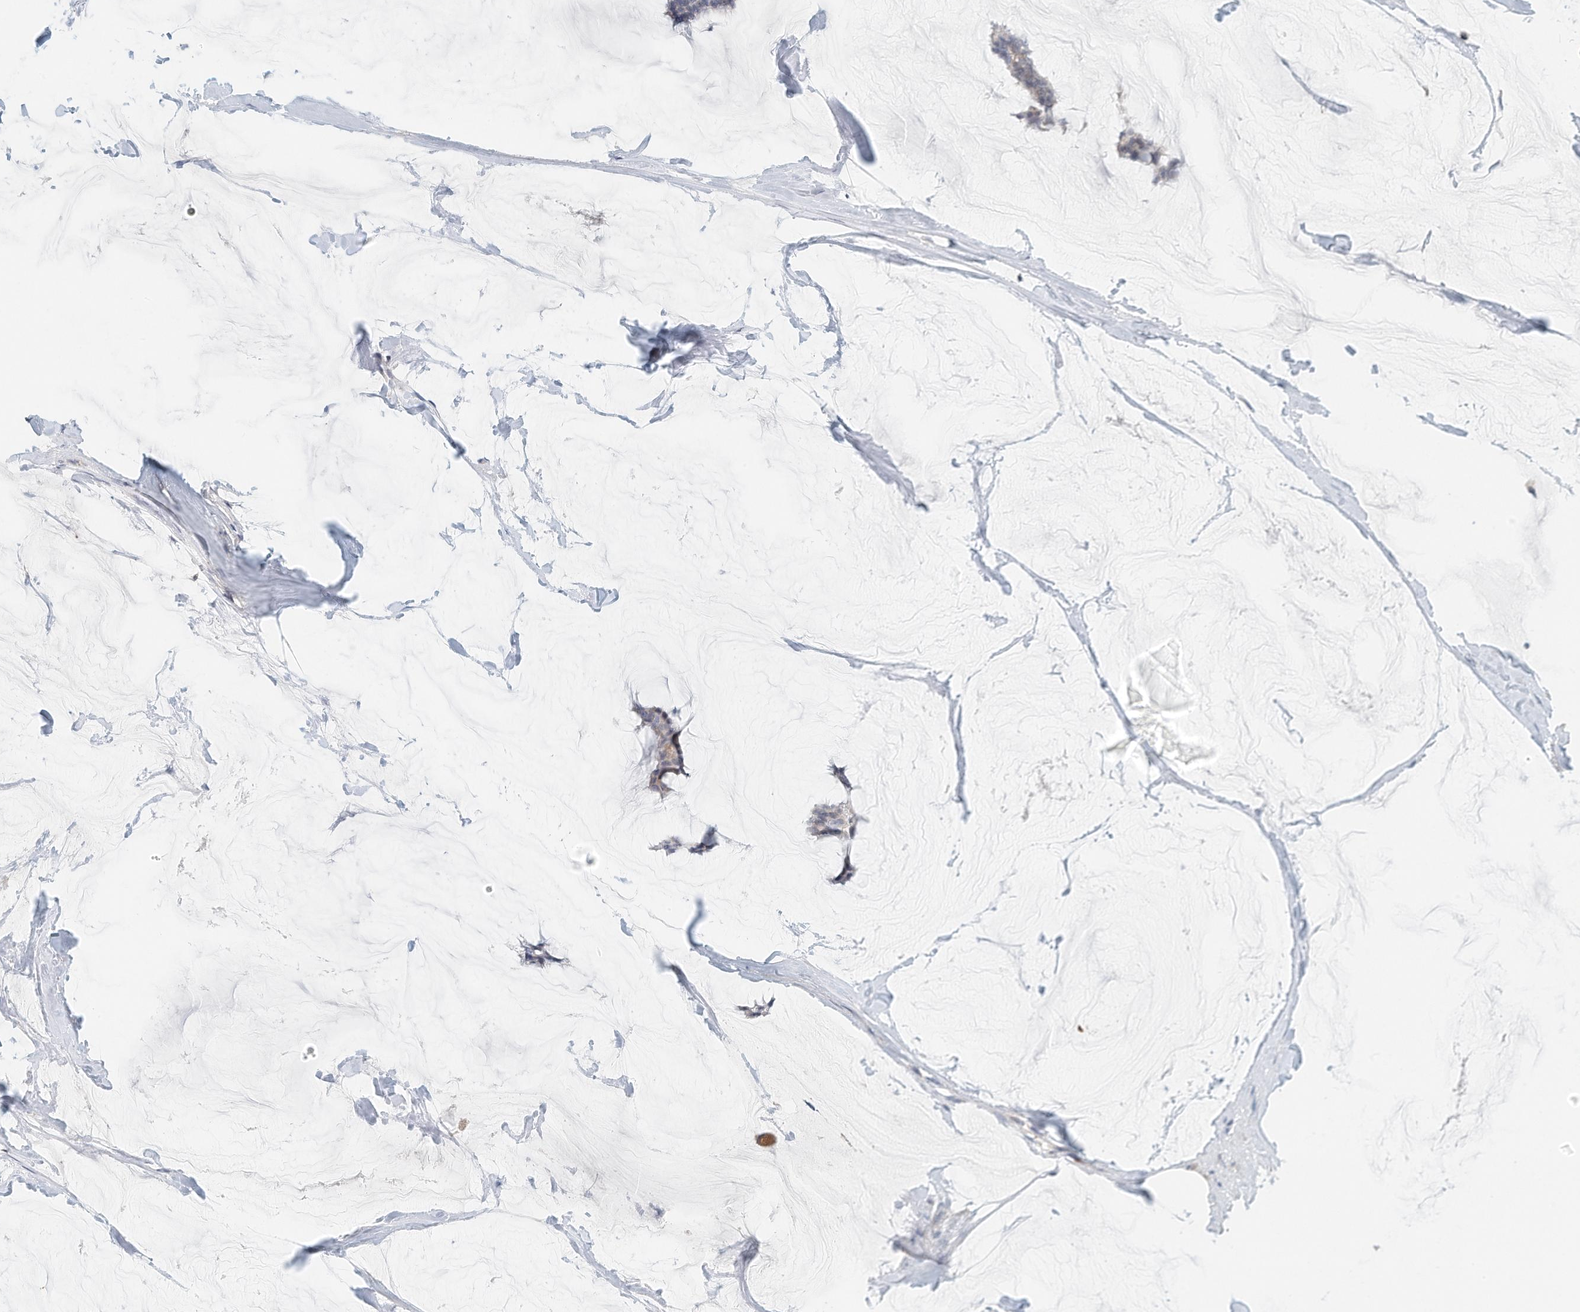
{"staining": {"intensity": "weak", "quantity": "<25%", "location": "cytoplasmic/membranous"}, "tissue": "breast cancer", "cell_type": "Tumor cells", "image_type": "cancer", "snomed": [{"axis": "morphology", "description": "Duct carcinoma"}, {"axis": "topography", "description": "Breast"}], "caption": "Immunohistochemical staining of breast cancer demonstrates no significant expression in tumor cells.", "gene": "MICAL1", "patient": {"sex": "female", "age": 93}}